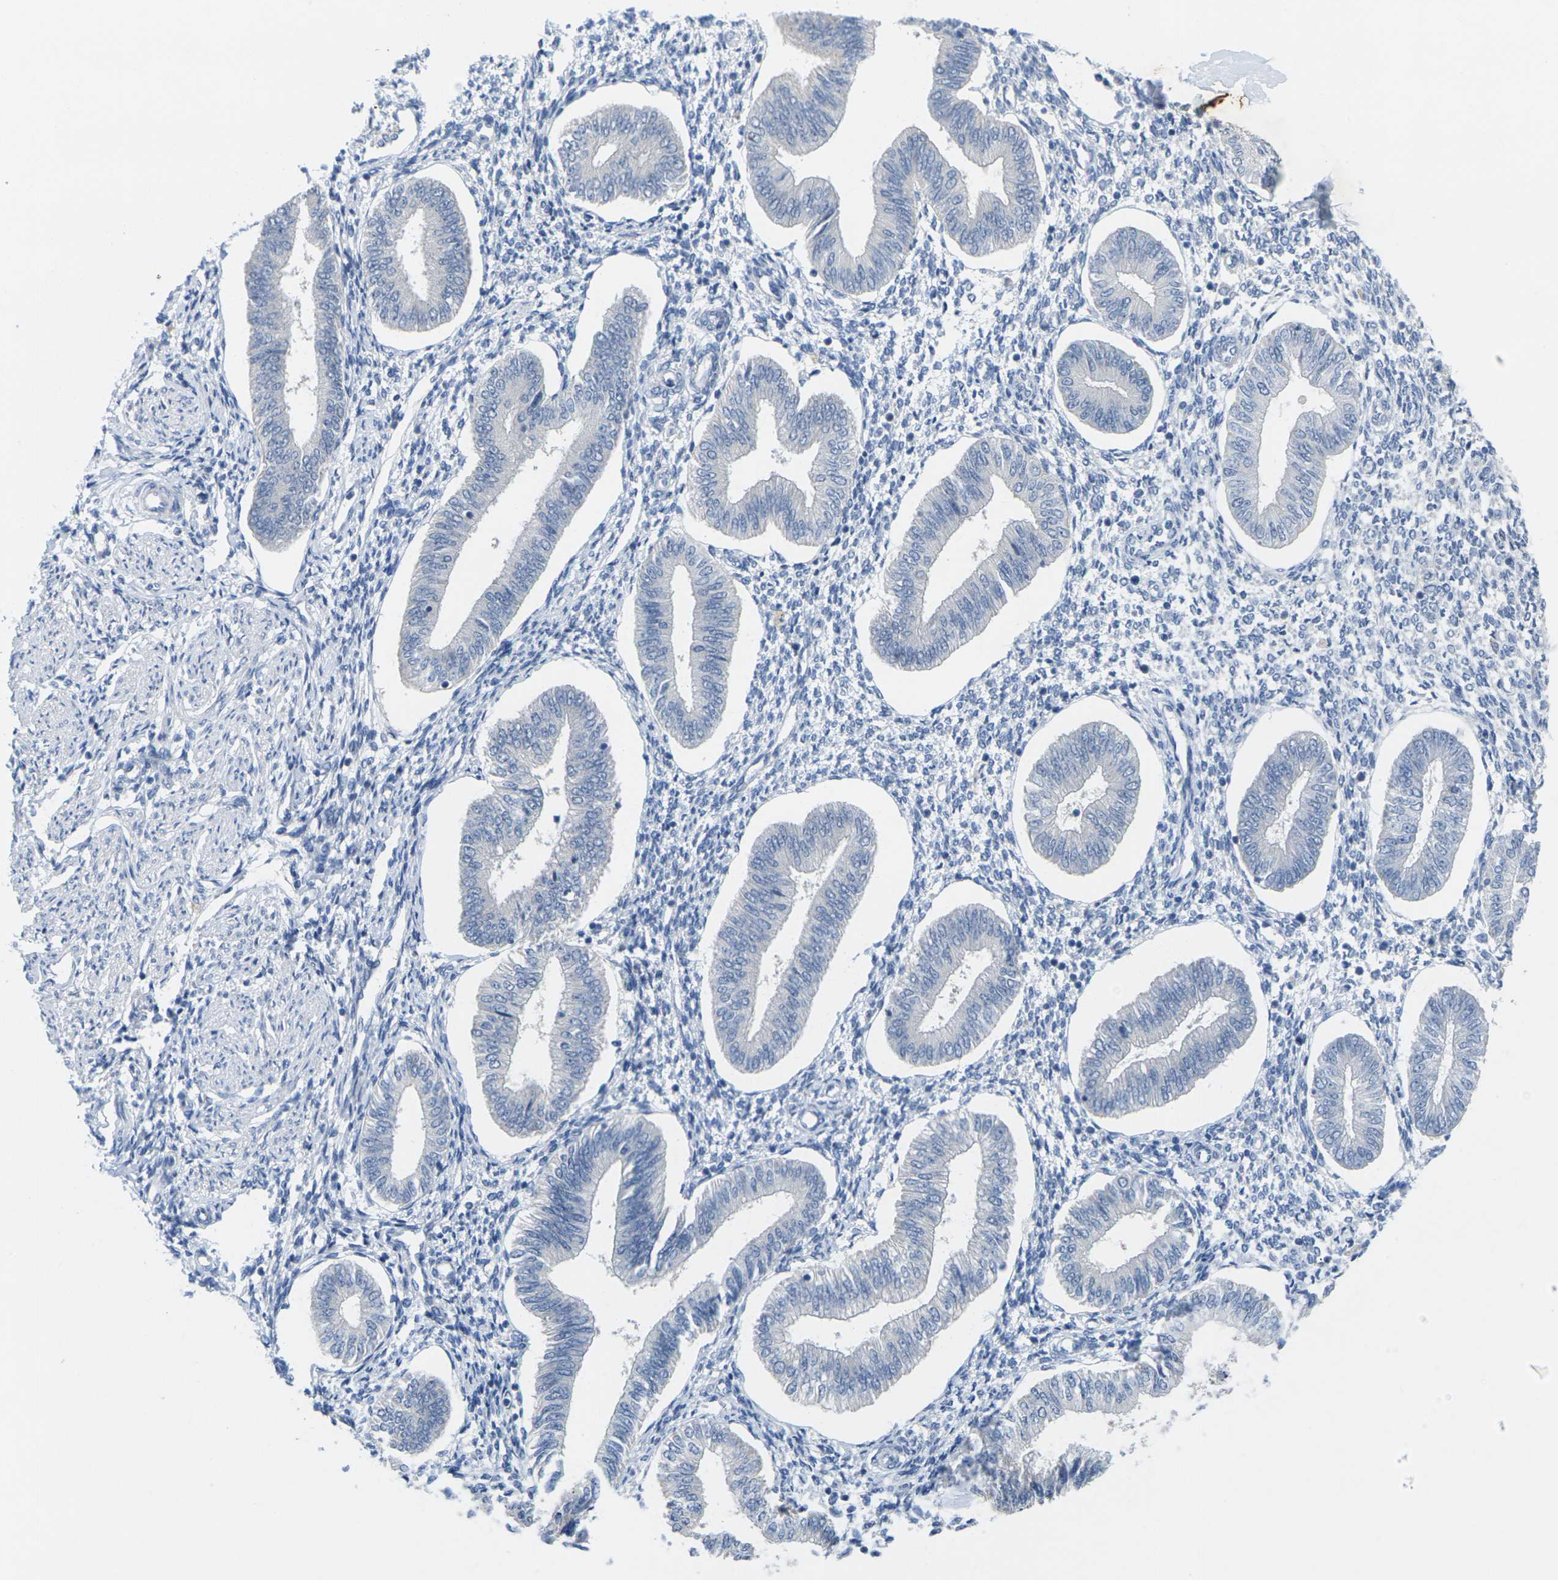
{"staining": {"intensity": "negative", "quantity": "none", "location": "none"}, "tissue": "endometrium", "cell_type": "Cells in endometrial stroma", "image_type": "normal", "snomed": [{"axis": "morphology", "description": "Normal tissue, NOS"}, {"axis": "topography", "description": "Endometrium"}], "caption": "This image is of benign endometrium stained with immunohistochemistry to label a protein in brown with the nuclei are counter-stained blue. There is no positivity in cells in endometrial stroma.", "gene": "TNNI3", "patient": {"sex": "female", "age": 50}}